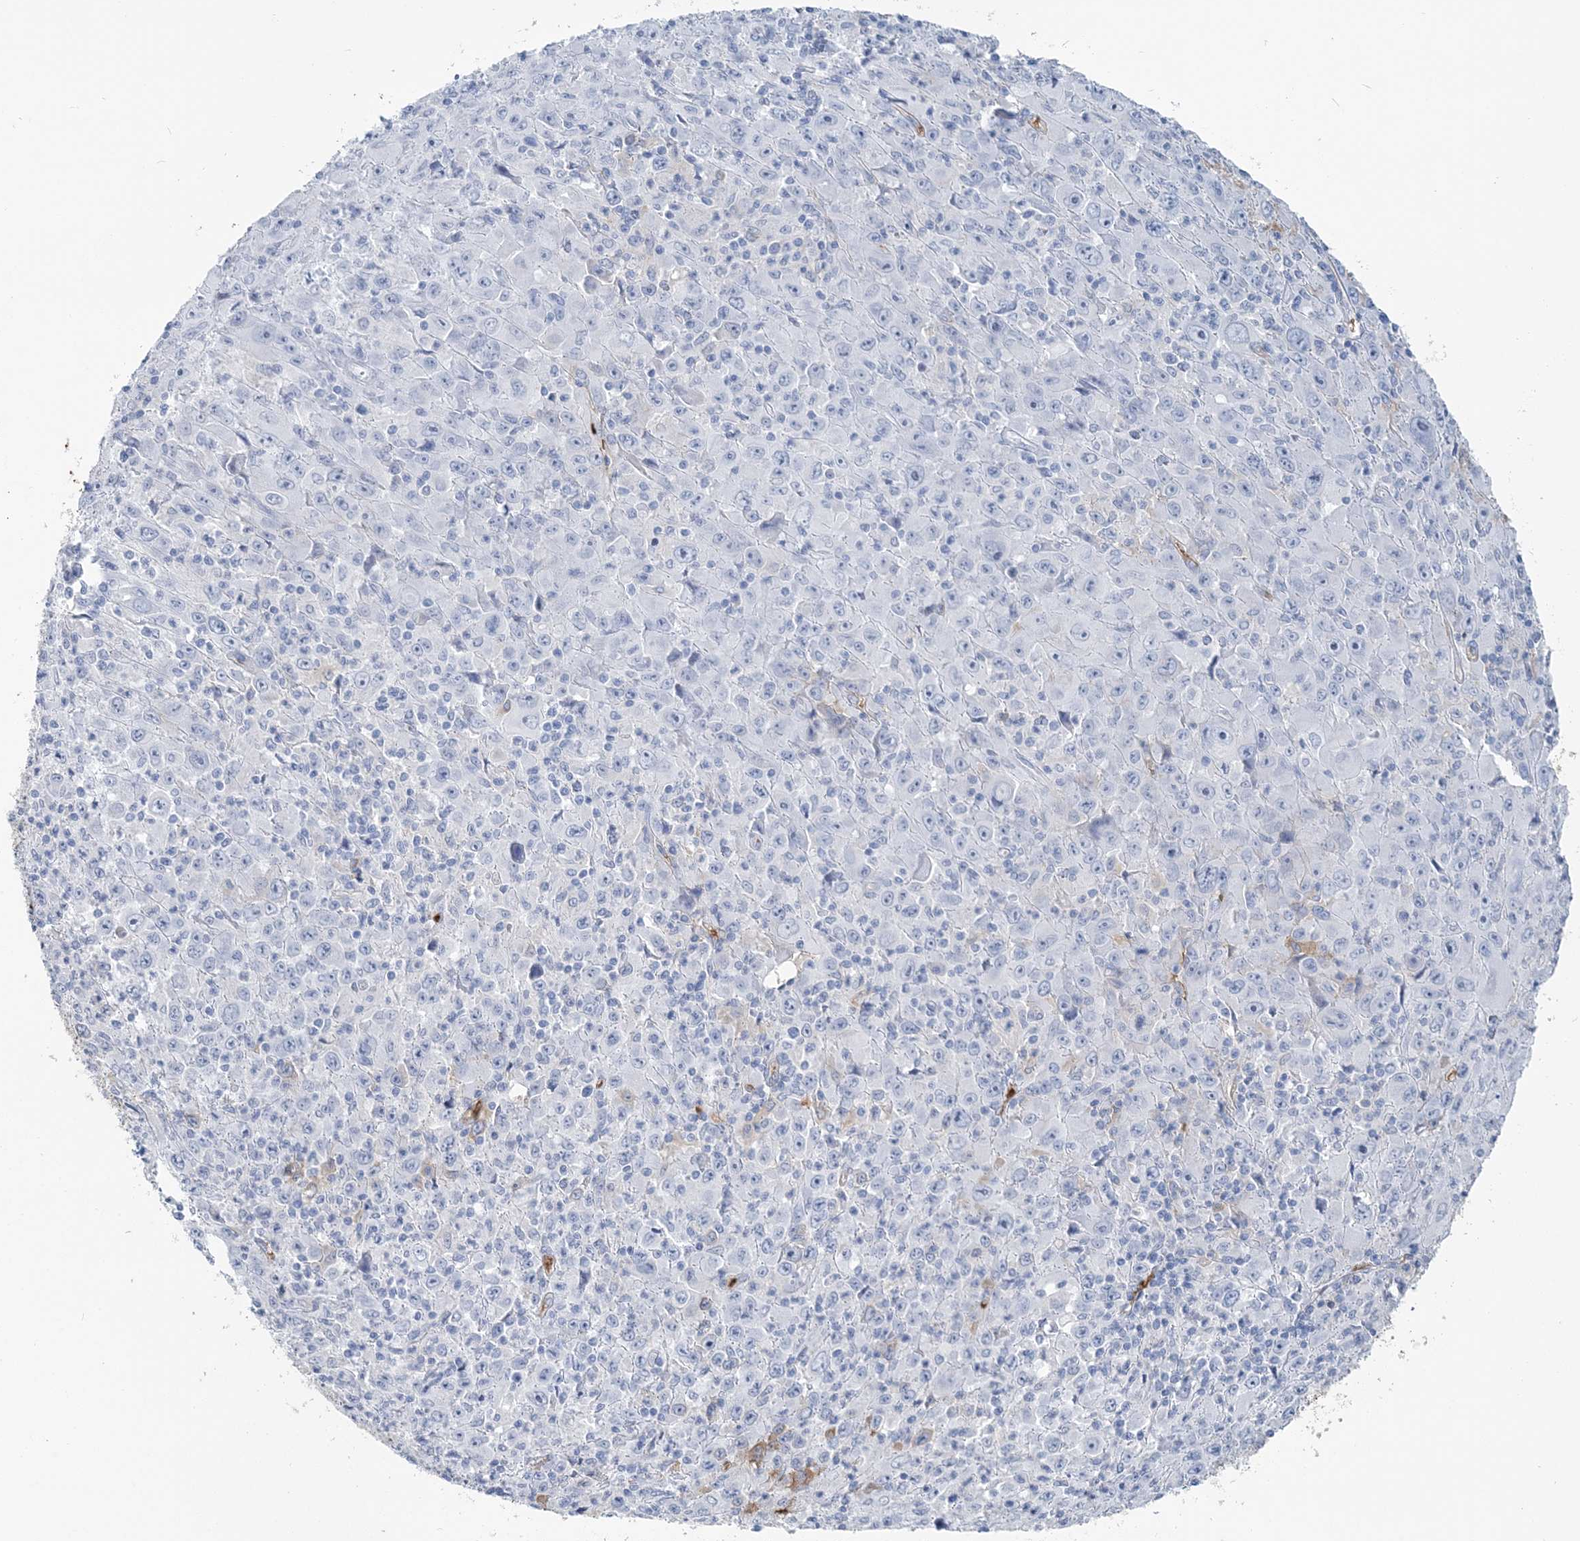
{"staining": {"intensity": "negative", "quantity": "none", "location": "none"}, "tissue": "melanoma", "cell_type": "Tumor cells", "image_type": "cancer", "snomed": [{"axis": "morphology", "description": "Malignant melanoma, Metastatic site"}, {"axis": "topography", "description": "Skin"}], "caption": "Immunohistochemistry of melanoma displays no positivity in tumor cells.", "gene": "HBD", "patient": {"sex": "female", "age": 56}}